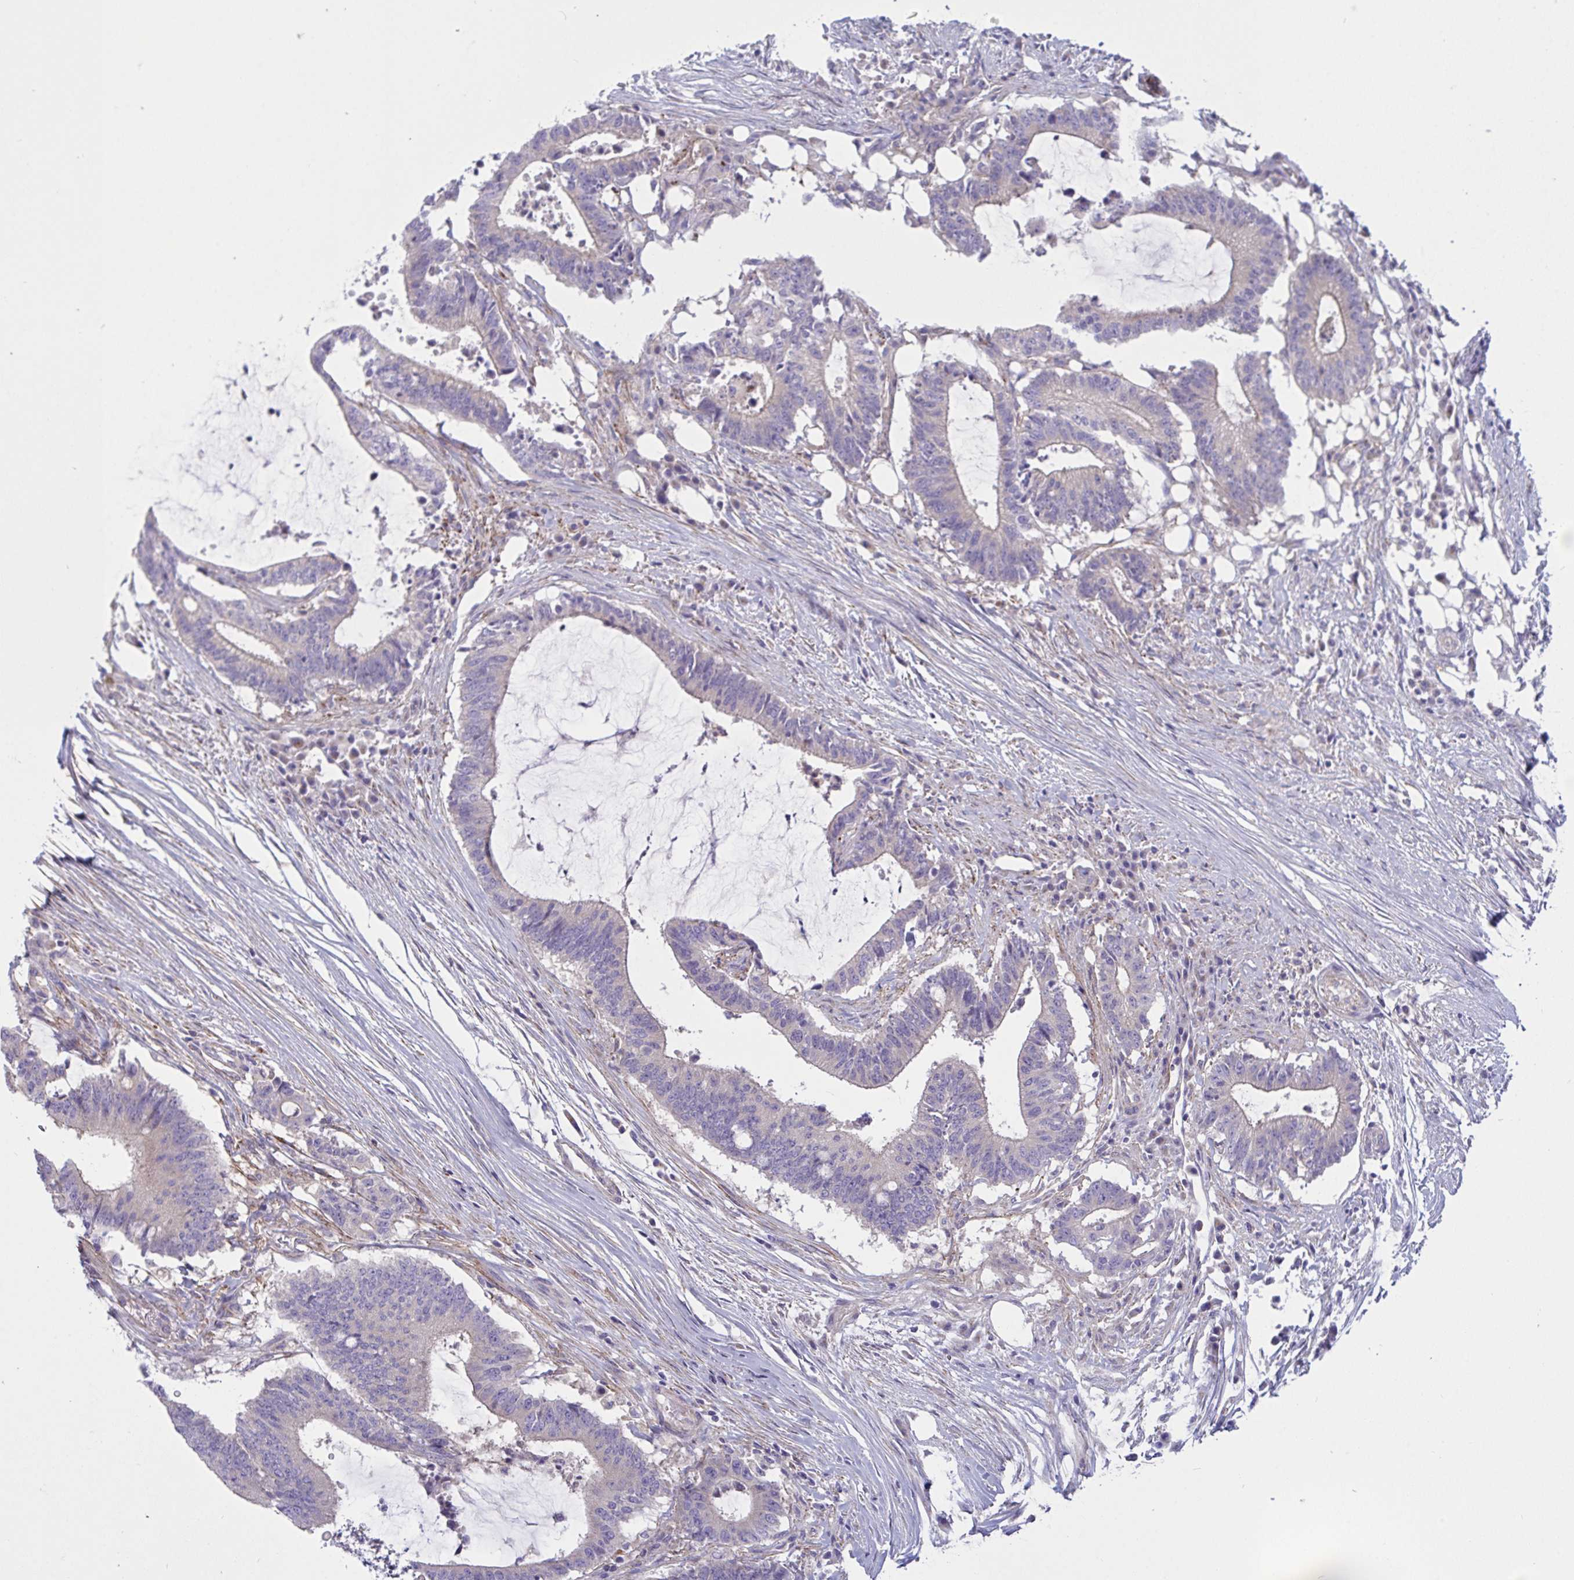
{"staining": {"intensity": "negative", "quantity": "none", "location": "none"}, "tissue": "colorectal cancer", "cell_type": "Tumor cells", "image_type": "cancer", "snomed": [{"axis": "morphology", "description": "Adenocarcinoma, NOS"}, {"axis": "topography", "description": "Colon"}], "caption": "Immunohistochemistry of human adenocarcinoma (colorectal) displays no staining in tumor cells.", "gene": "OXLD1", "patient": {"sex": "female", "age": 43}}